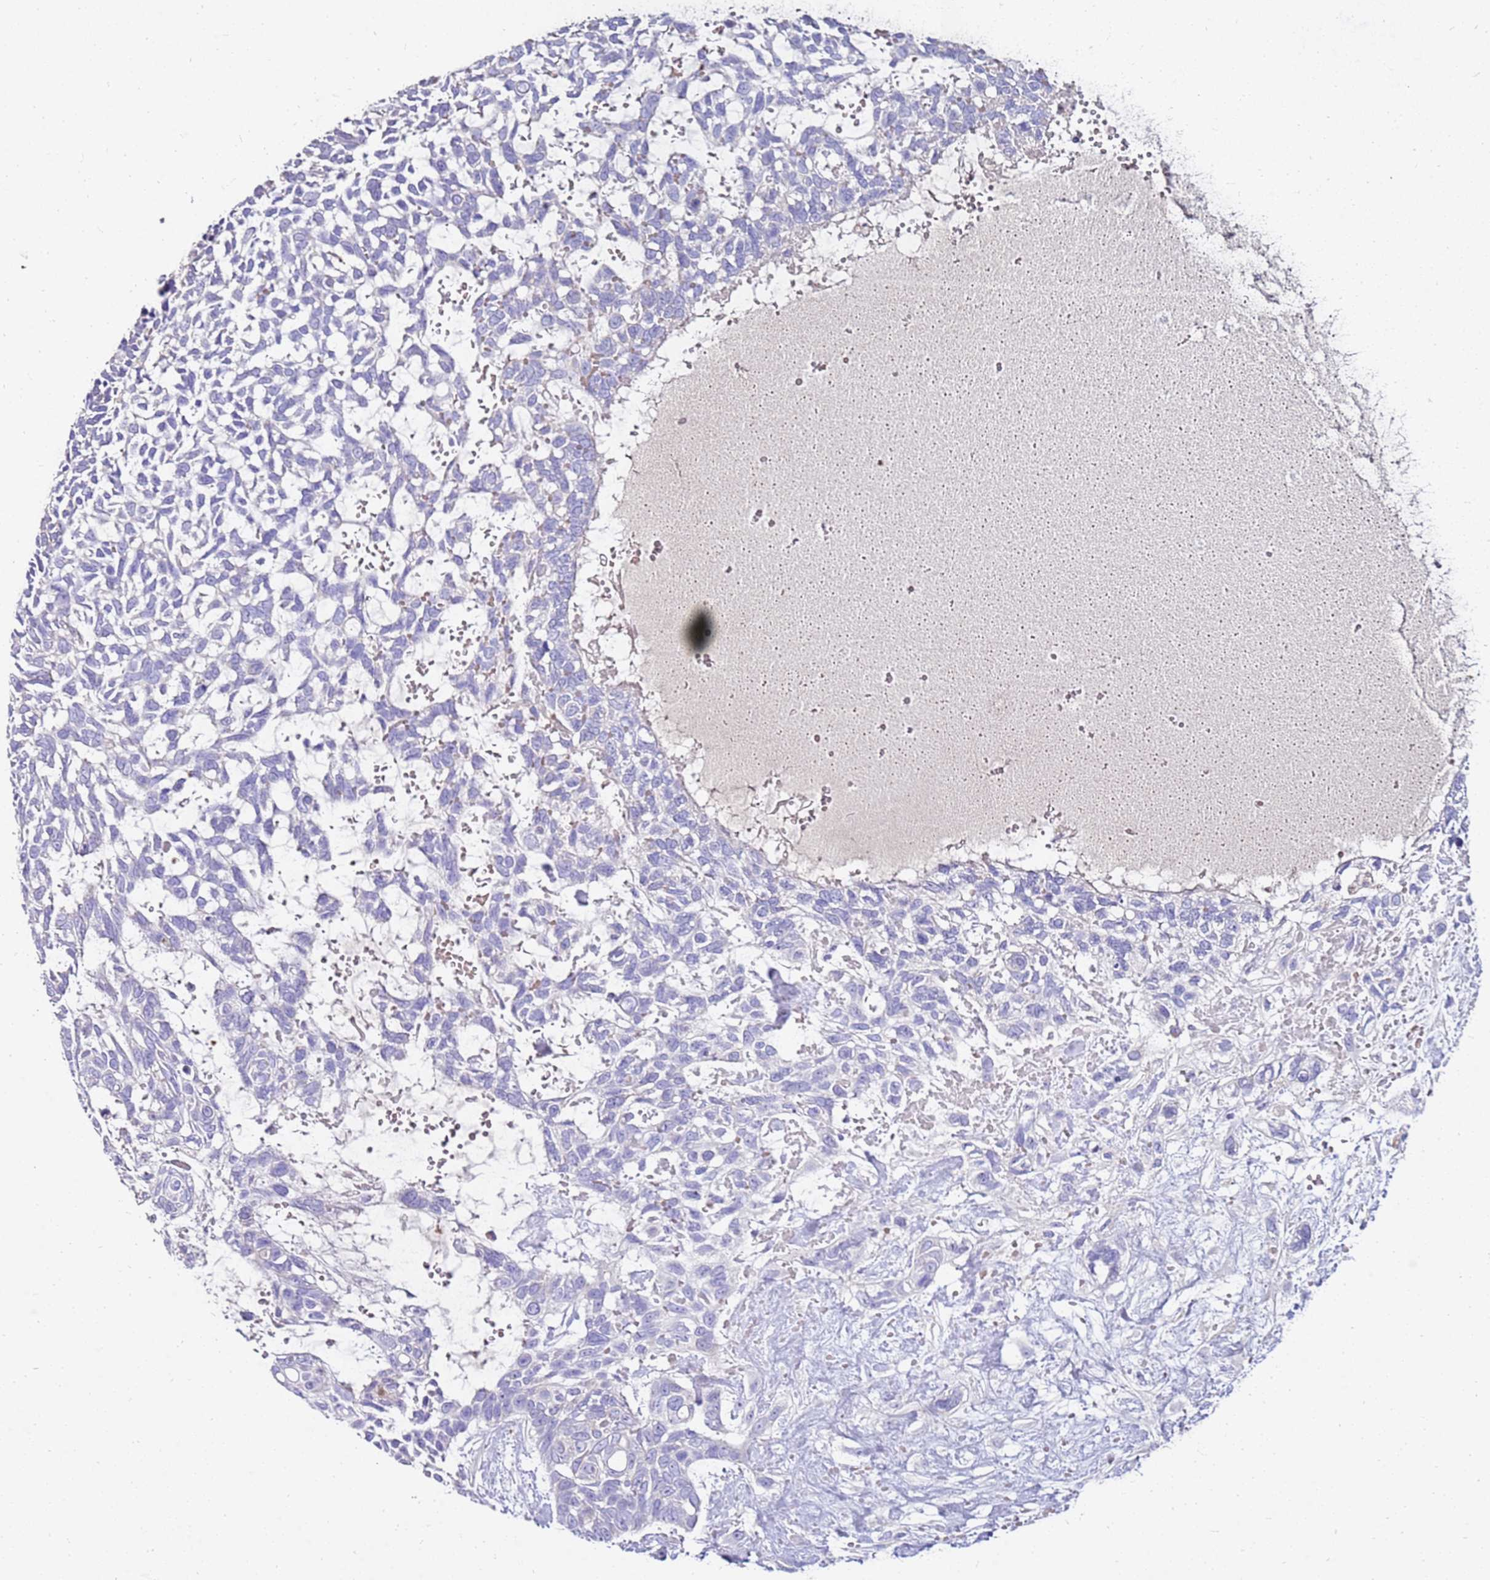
{"staining": {"intensity": "negative", "quantity": "none", "location": "none"}, "tissue": "skin cancer", "cell_type": "Tumor cells", "image_type": "cancer", "snomed": [{"axis": "morphology", "description": "Basal cell carcinoma"}, {"axis": "topography", "description": "Skin"}], "caption": "The immunohistochemistry (IHC) photomicrograph has no significant staining in tumor cells of skin cancer (basal cell carcinoma) tissue.", "gene": "EVPLL", "patient": {"sex": "male", "age": 88}}